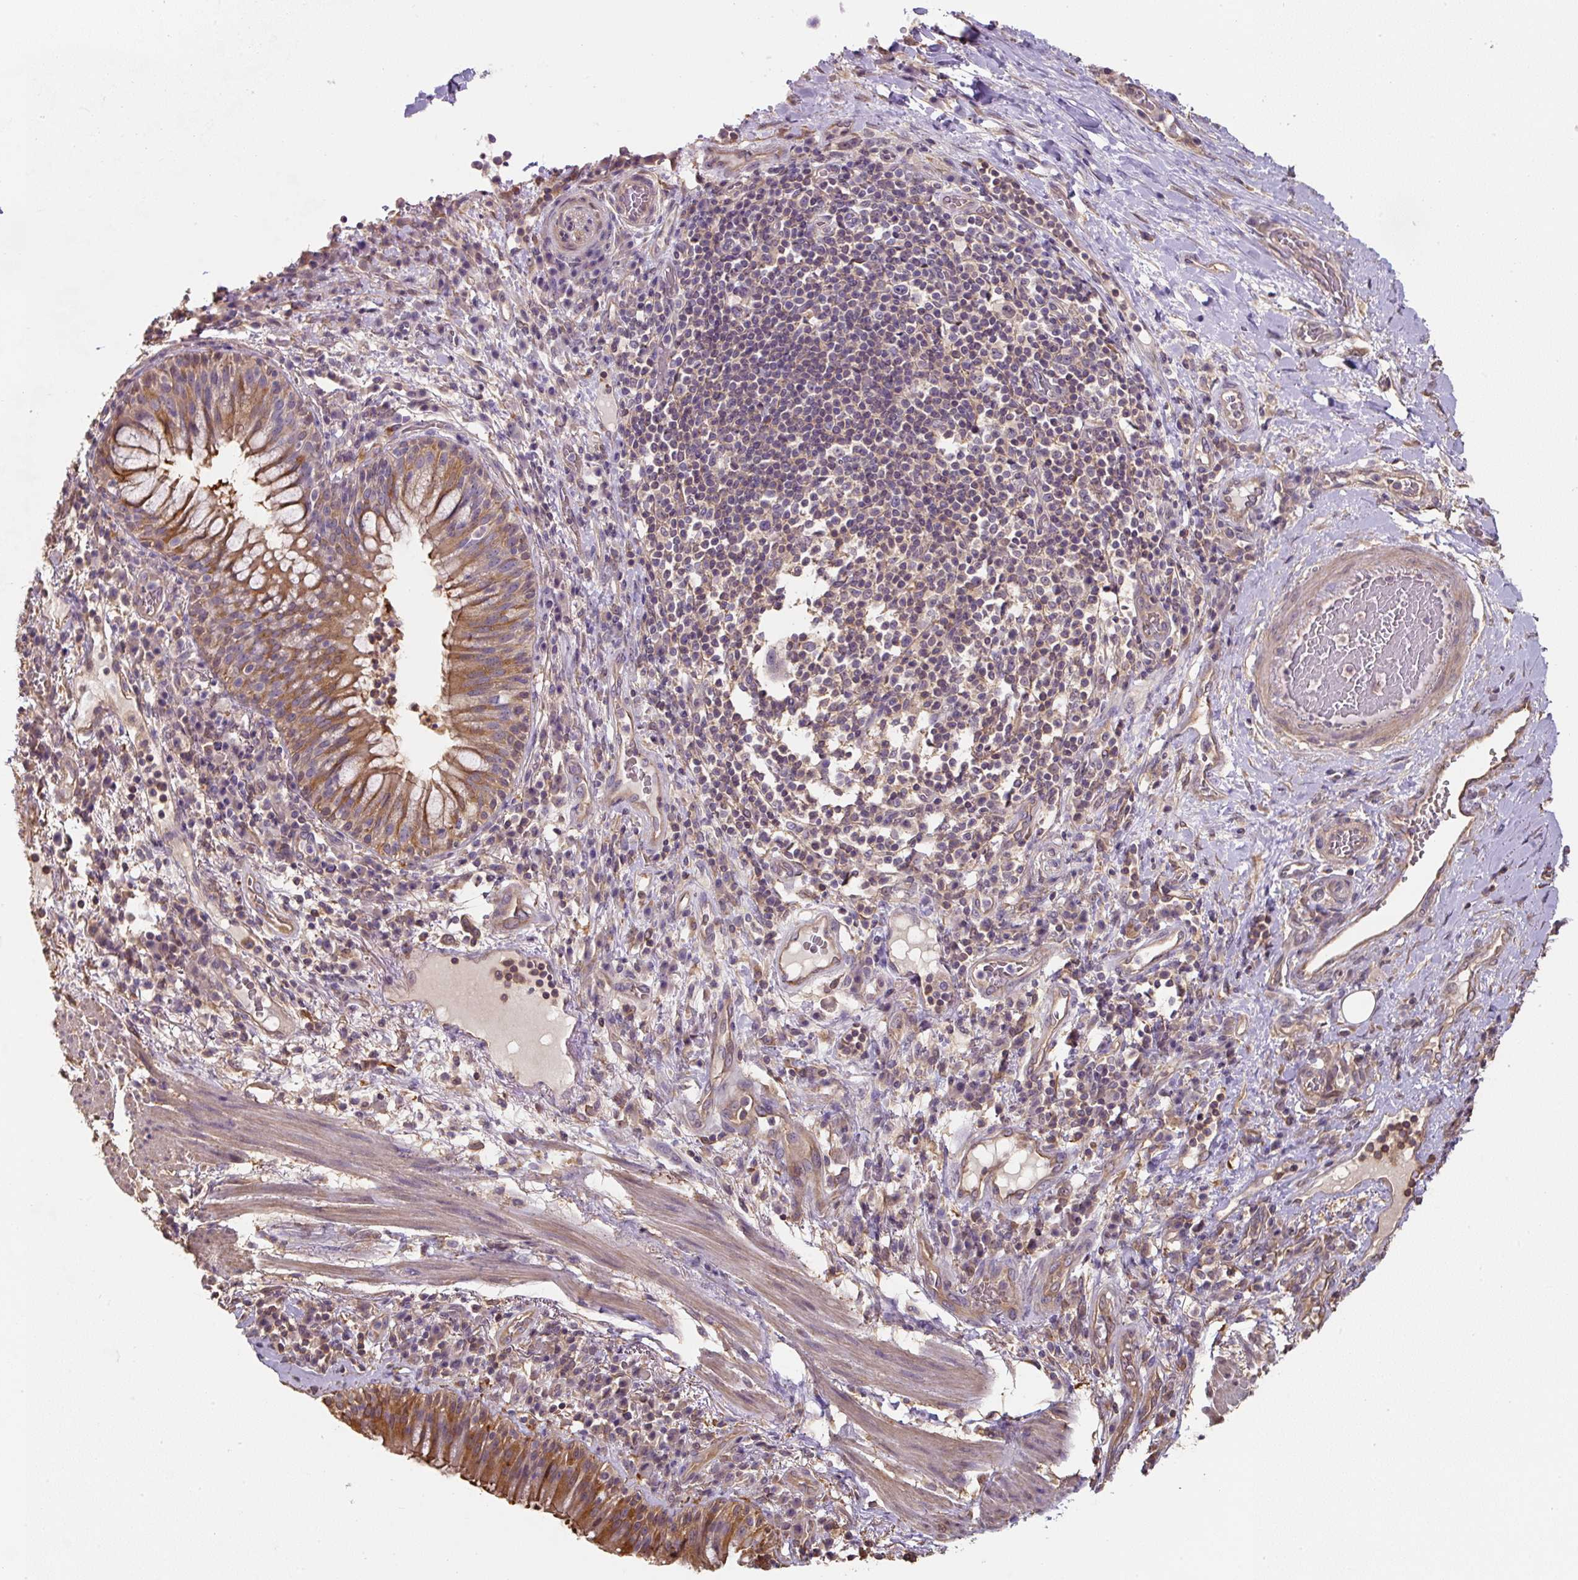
{"staining": {"intensity": "strong", "quantity": ">75%", "location": "cytoplasmic/membranous"}, "tissue": "bronchus", "cell_type": "Respiratory epithelial cells", "image_type": "normal", "snomed": [{"axis": "morphology", "description": "Normal tissue, NOS"}, {"axis": "topography", "description": "Cartilage tissue"}, {"axis": "topography", "description": "Bronchus"}], "caption": "Immunohistochemistry staining of benign bronchus, which exhibits high levels of strong cytoplasmic/membranous expression in approximately >75% of respiratory epithelial cells indicating strong cytoplasmic/membranous protein positivity. The staining was performed using DAB (3,3'-diaminobenzidine) (brown) for protein detection and nuclei were counterstained in hematoxylin (blue).", "gene": "ST13", "patient": {"sex": "male", "age": 56}}